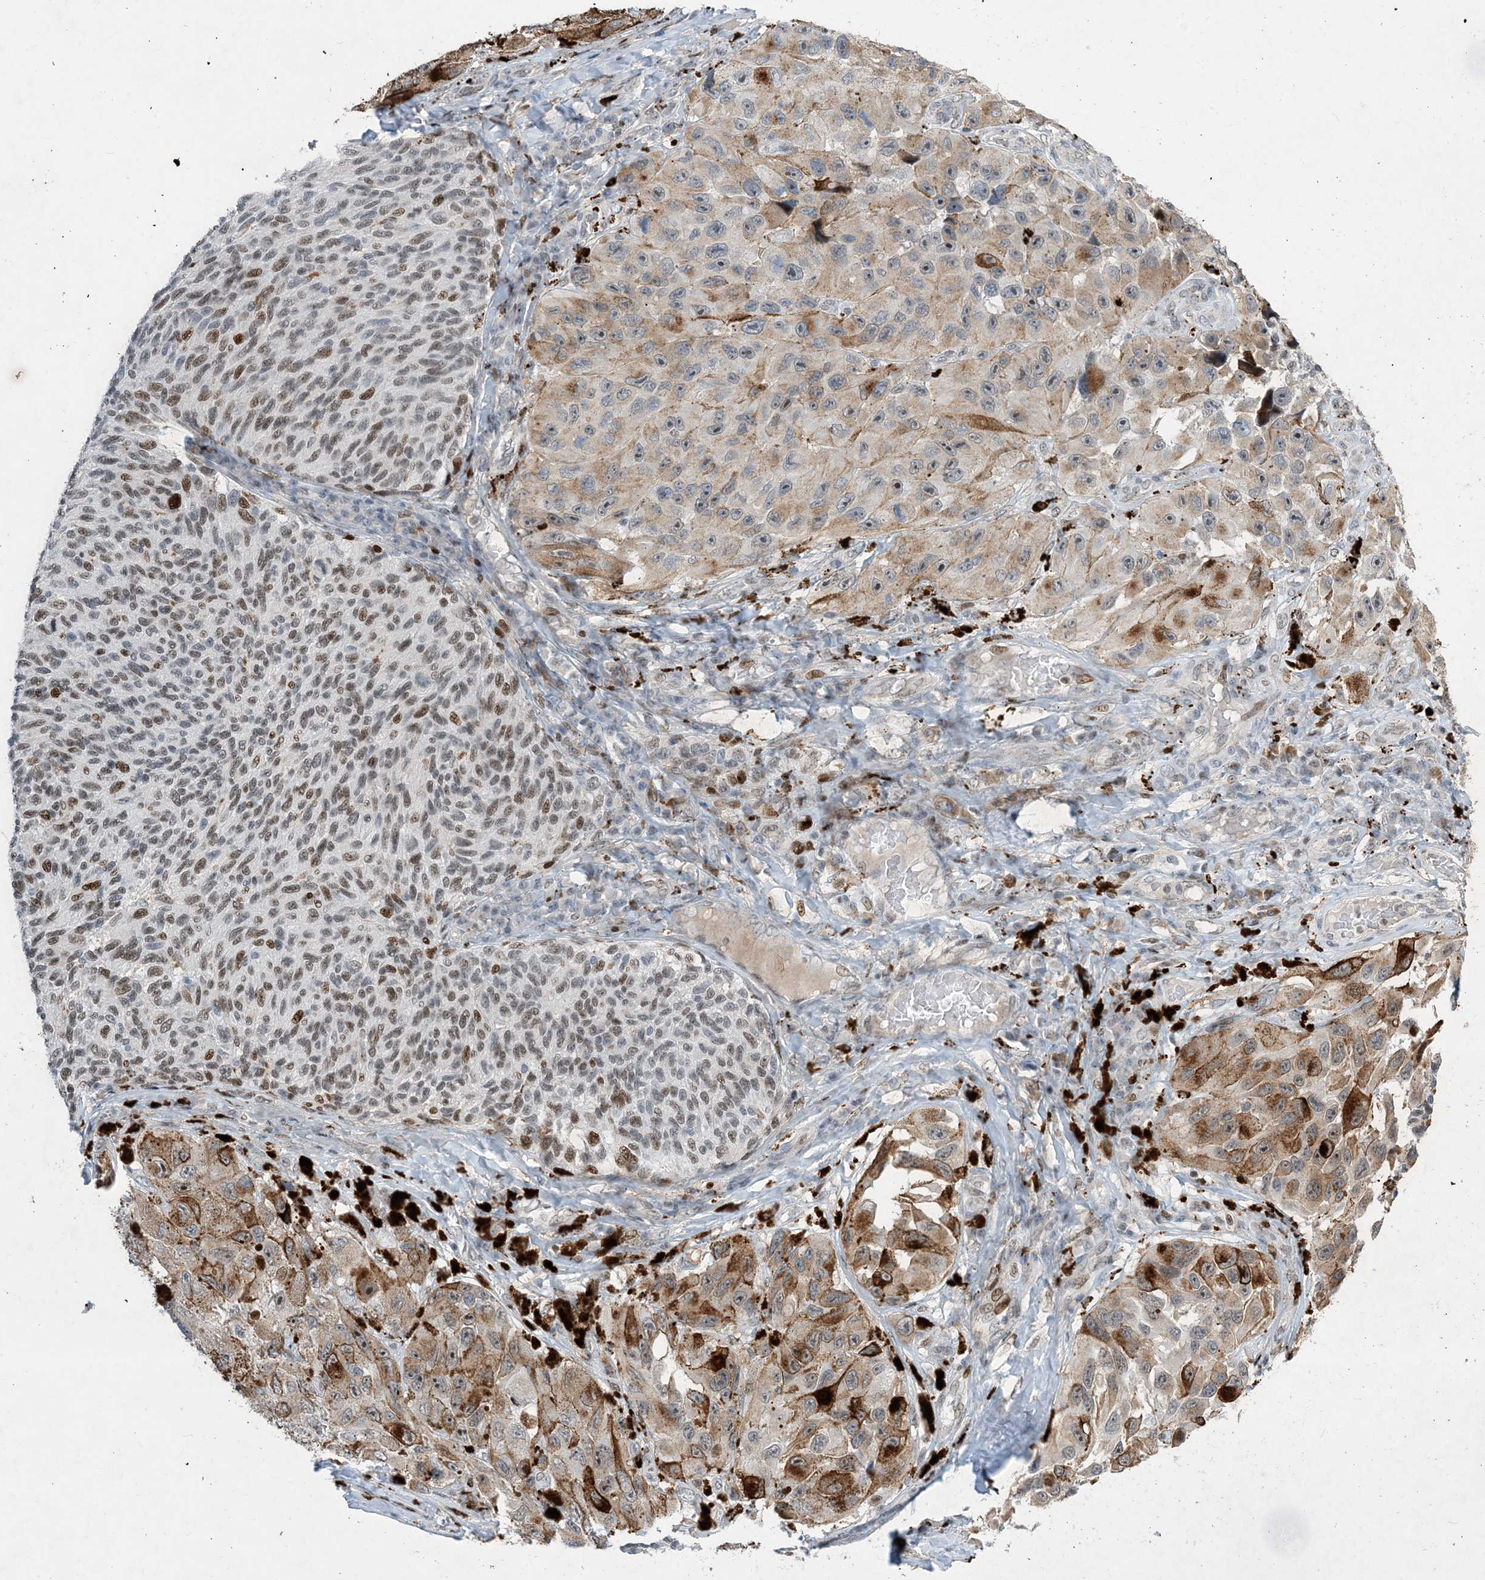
{"staining": {"intensity": "moderate", "quantity": "25%-75%", "location": "nuclear"}, "tissue": "melanoma", "cell_type": "Tumor cells", "image_type": "cancer", "snomed": [{"axis": "morphology", "description": "Malignant melanoma, NOS"}, {"axis": "topography", "description": "Skin"}], "caption": "Protein staining of melanoma tissue reveals moderate nuclear expression in approximately 25%-75% of tumor cells.", "gene": "SLC25A53", "patient": {"sex": "female", "age": 73}}